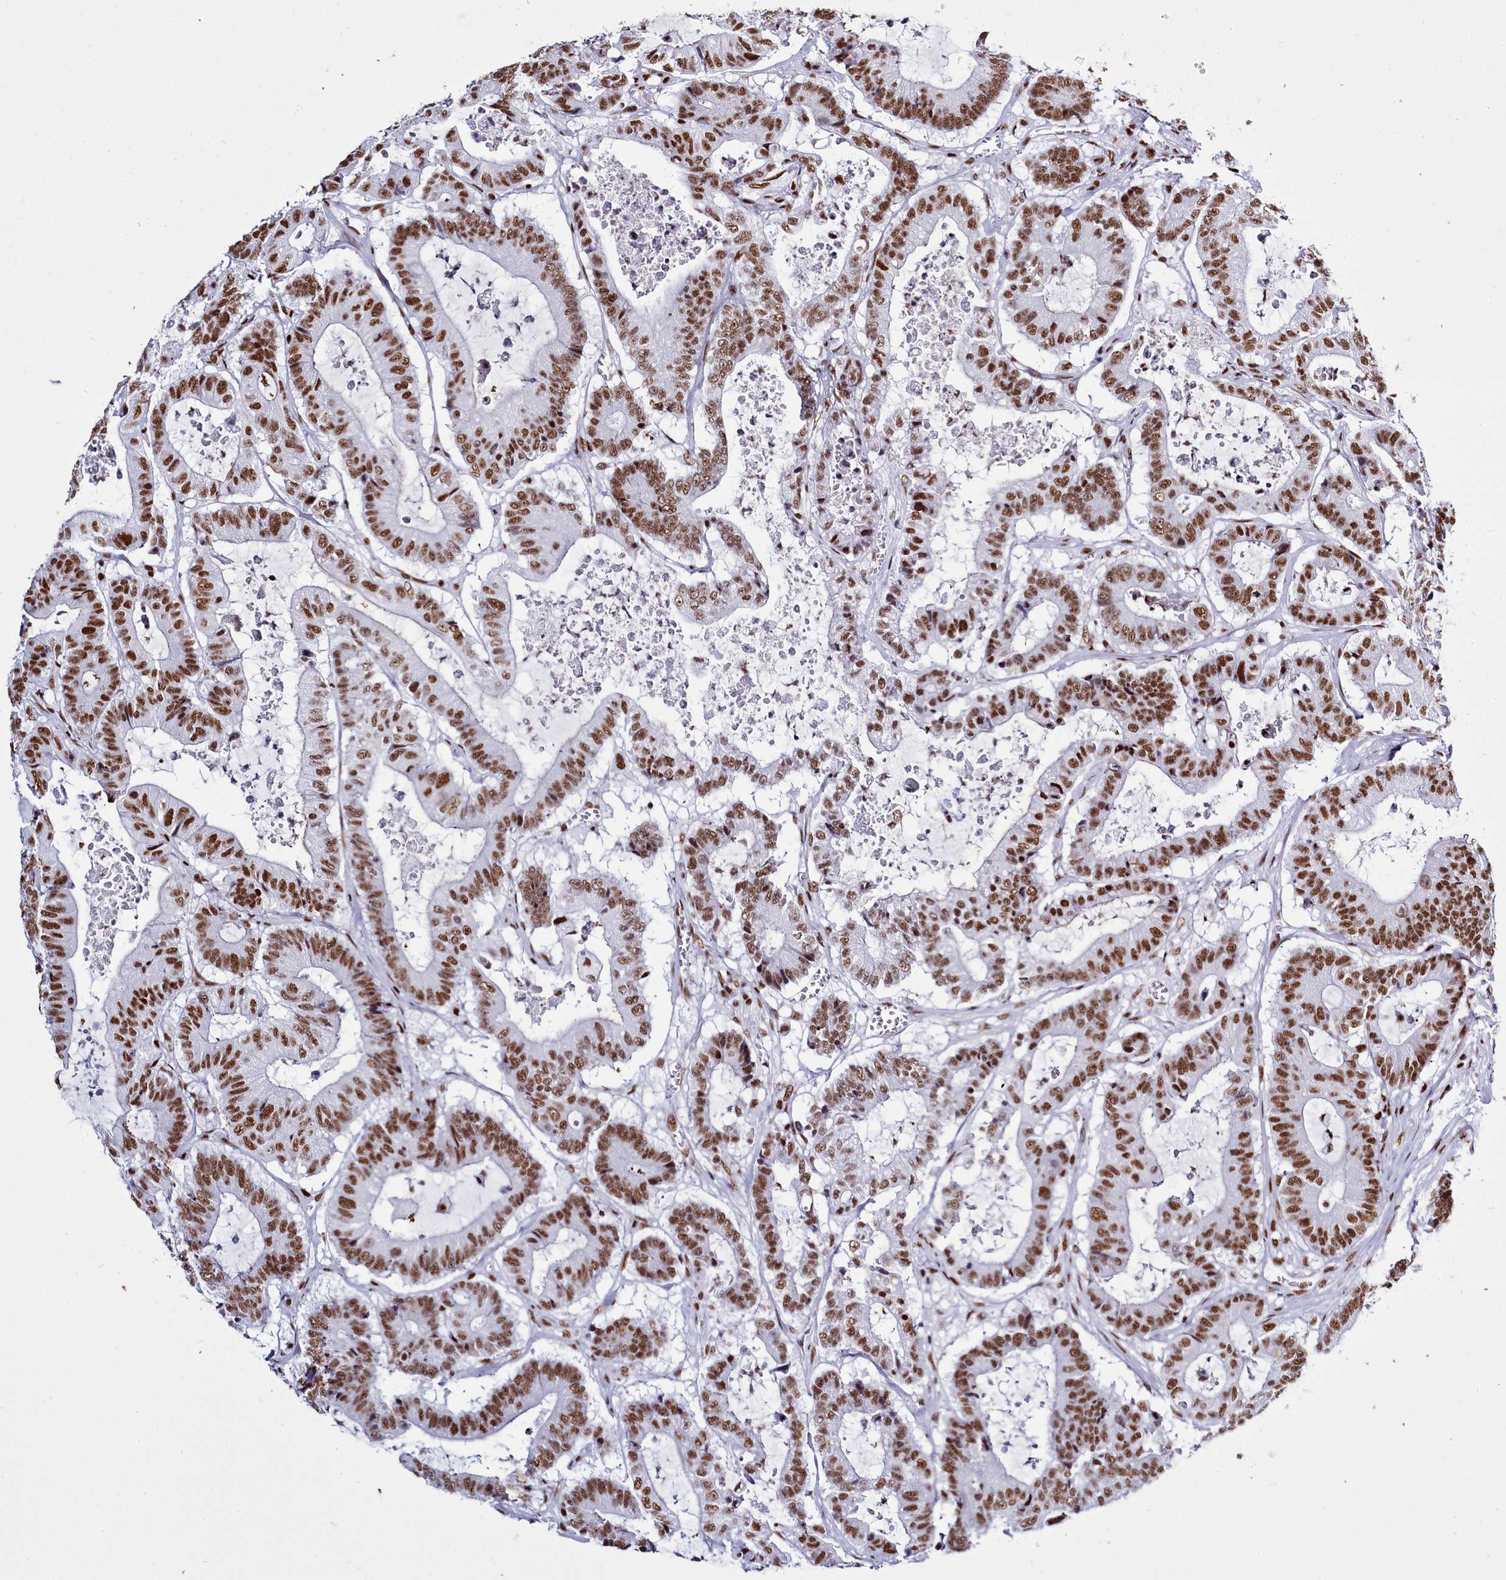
{"staining": {"intensity": "moderate", "quantity": ">75%", "location": "nuclear"}, "tissue": "colorectal cancer", "cell_type": "Tumor cells", "image_type": "cancer", "snomed": [{"axis": "morphology", "description": "Adenocarcinoma, NOS"}, {"axis": "topography", "description": "Colon"}], "caption": "Colorectal cancer stained for a protein shows moderate nuclear positivity in tumor cells. Ihc stains the protein in brown and the nuclei are stained blue.", "gene": "RALY", "patient": {"sex": "female", "age": 84}}